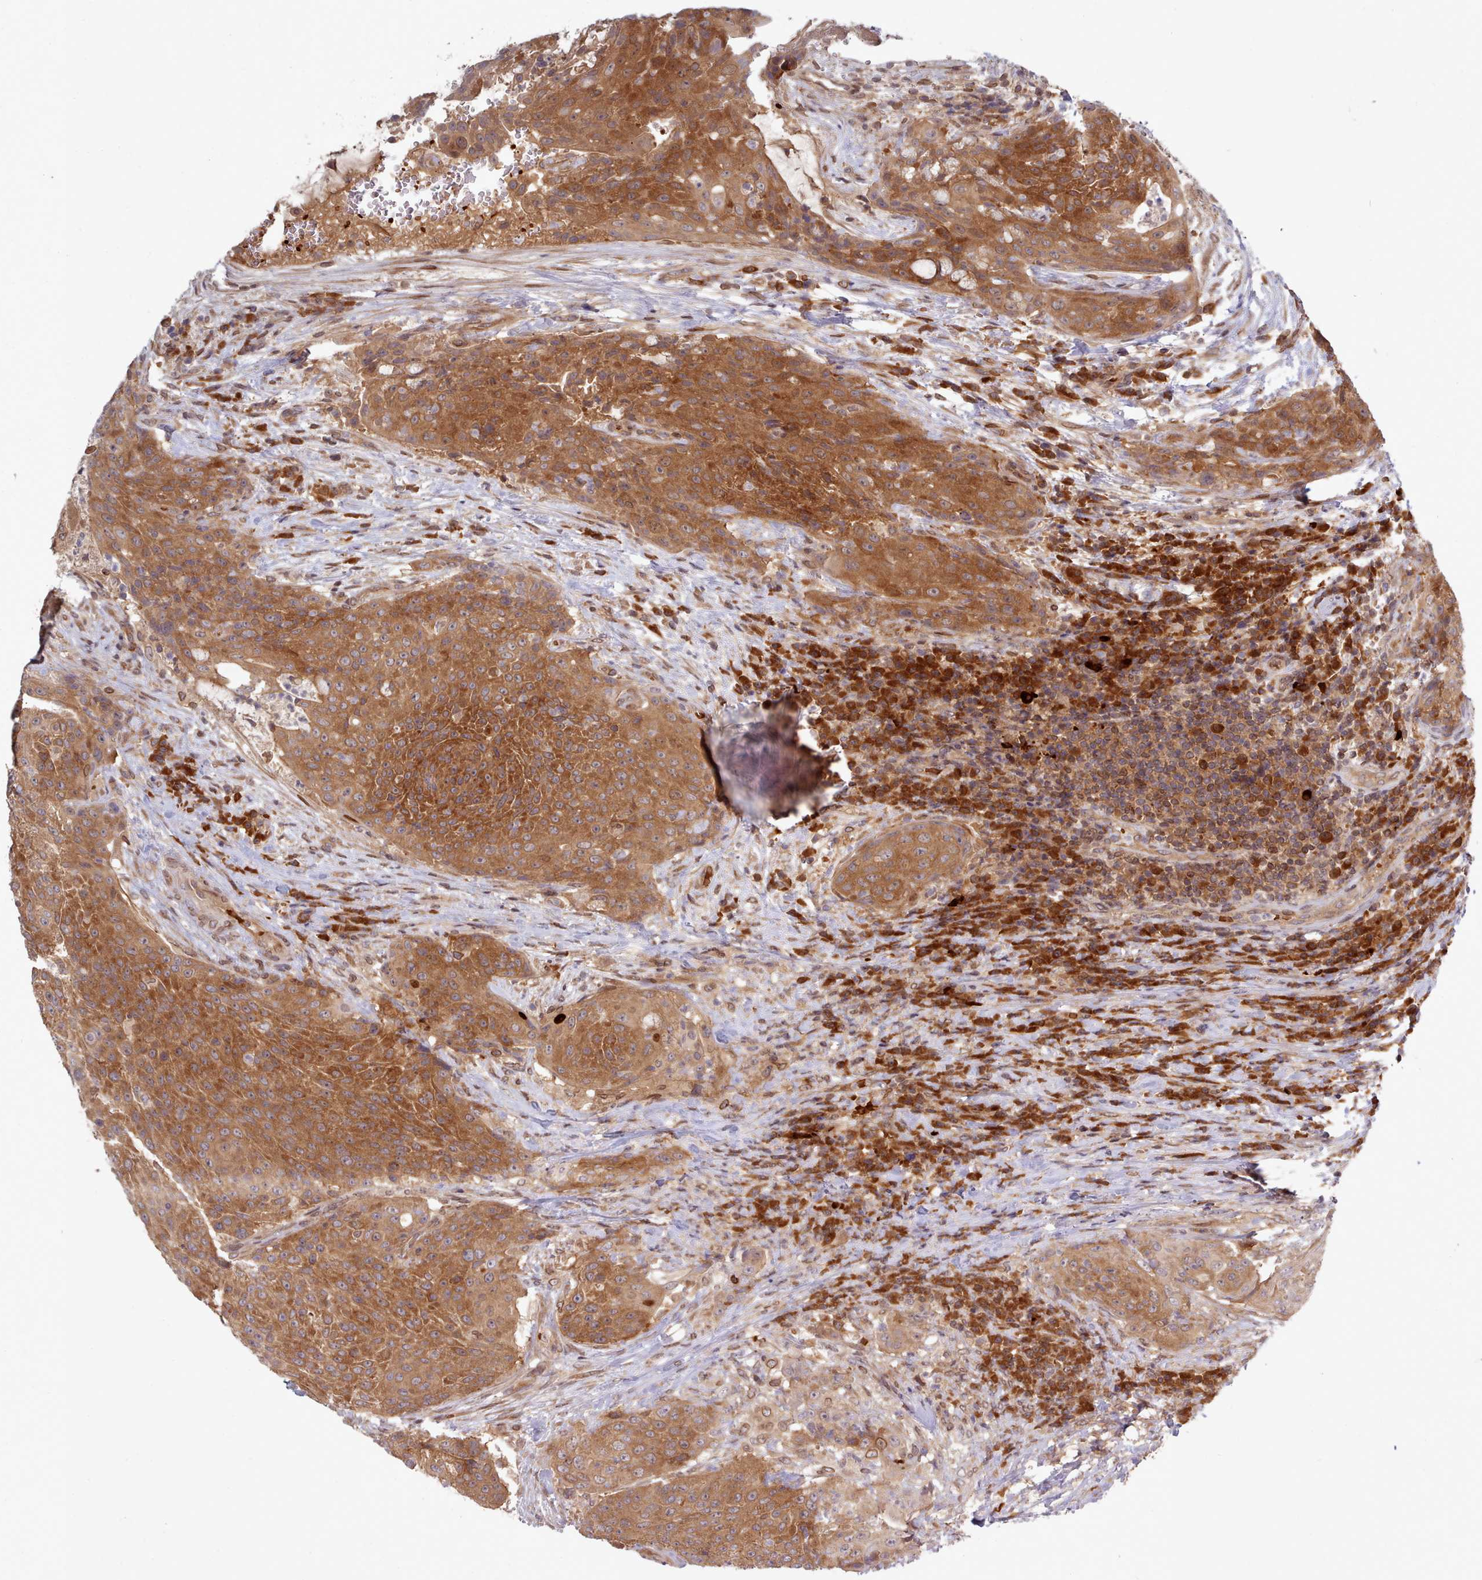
{"staining": {"intensity": "strong", "quantity": ">75%", "location": "cytoplasmic/membranous"}, "tissue": "urothelial cancer", "cell_type": "Tumor cells", "image_type": "cancer", "snomed": [{"axis": "morphology", "description": "Urothelial carcinoma, High grade"}, {"axis": "topography", "description": "Urinary bladder"}], "caption": "The micrograph reveals a brown stain indicating the presence of a protein in the cytoplasmic/membranous of tumor cells in high-grade urothelial carcinoma.", "gene": "UBE2G1", "patient": {"sex": "female", "age": 63}}